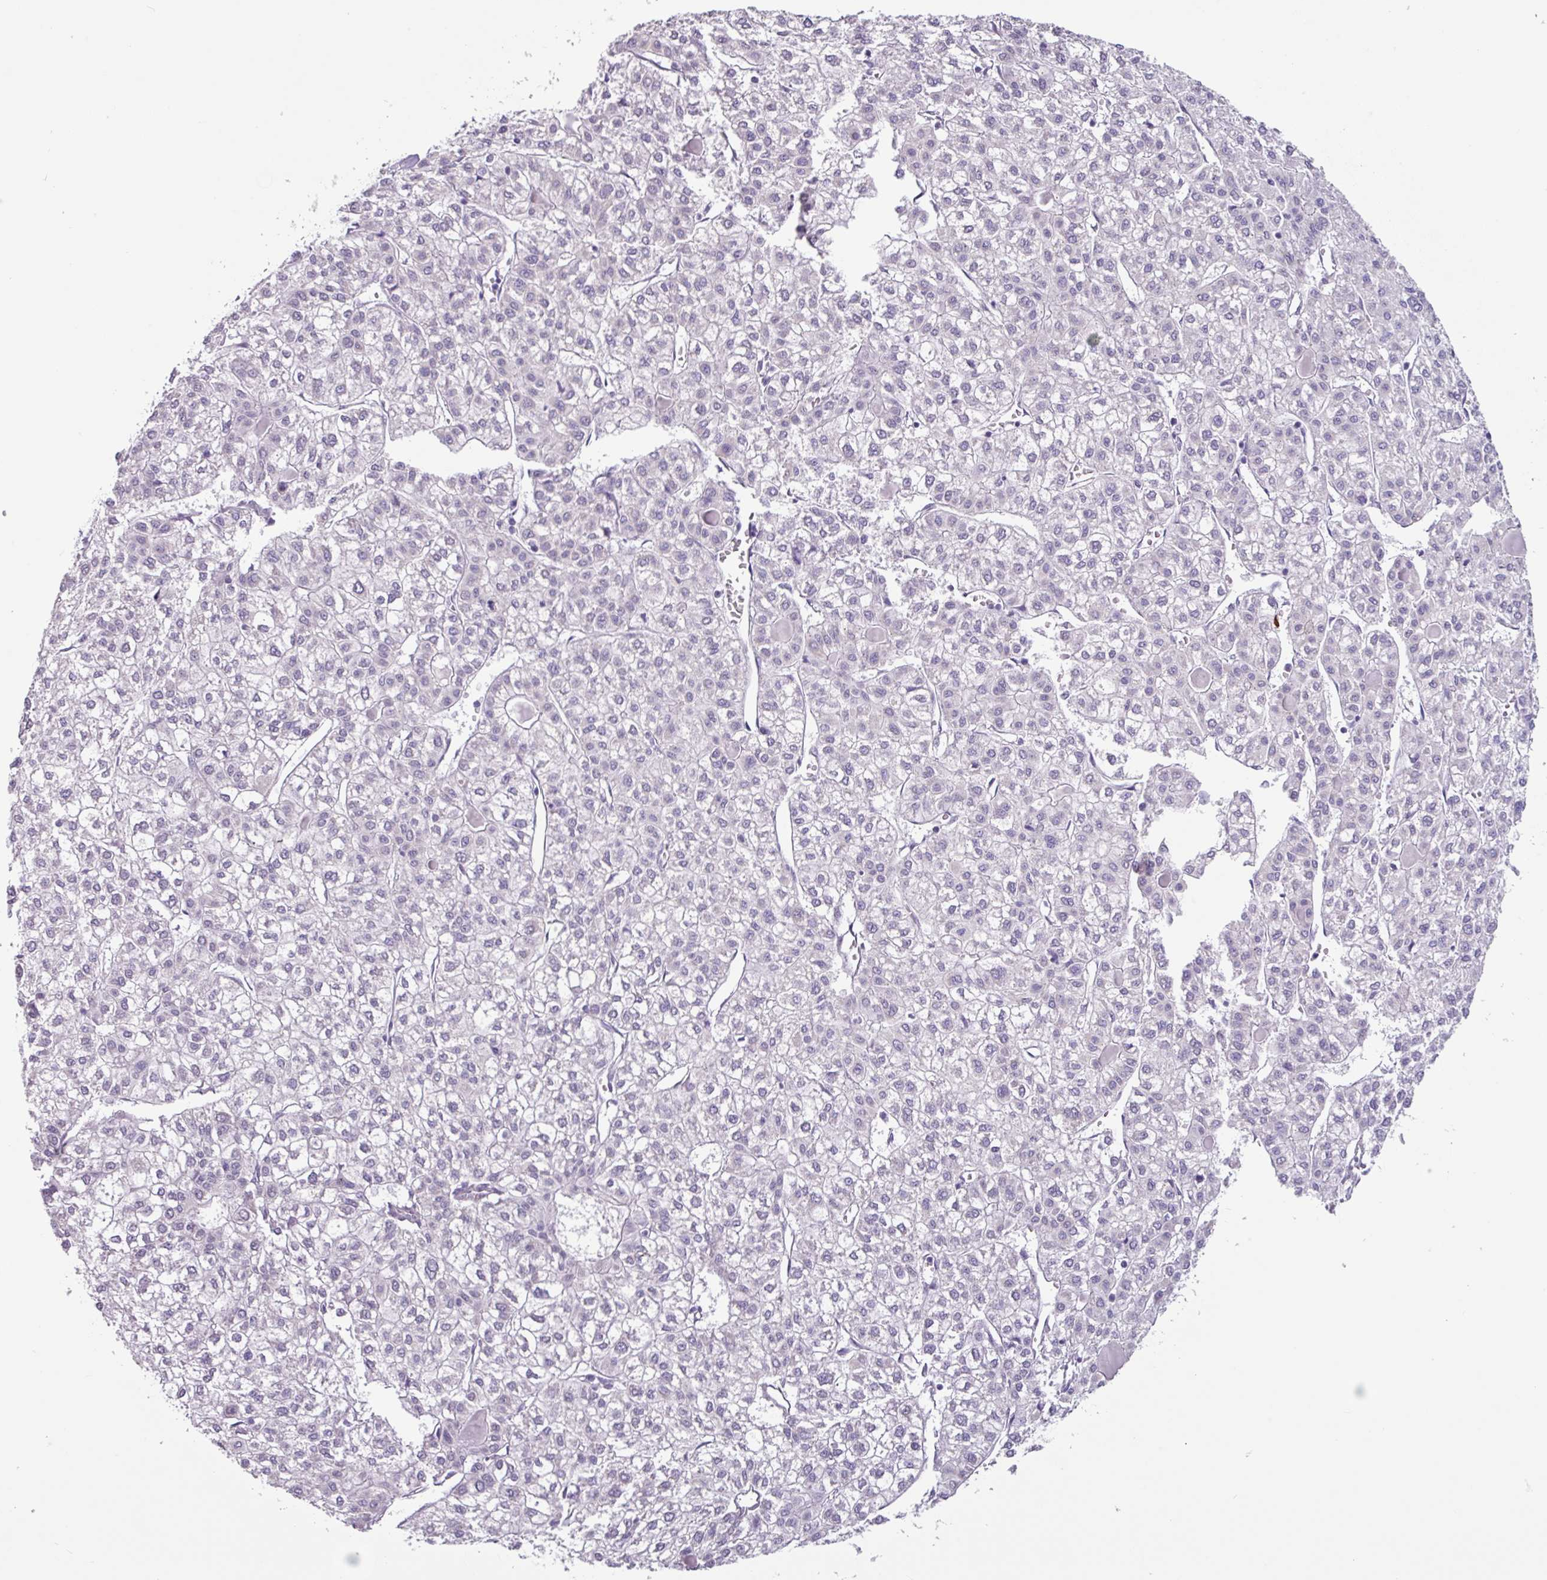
{"staining": {"intensity": "negative", "quantity": "none", "location": "none"}, "tissue": "liver cancer", "cell_type": "Tumor cells", "image_type": "cancer", "snomed": [{"axis": "morphology", "description": "Carcinoma, Hepatocellular, NOS"}, {"axis": "topography", "description": "Liver"}], "caption": "High power microscopy image of an immunohistochemistry histopathology image of liver cancer, revealing no significant expression in tumor cells. Brightfield microscopy of immunohistochemistry (IHC) stained with DAB (brown) and hematoxylin (blue), captured at high magnification.", "gene": "OTX1", "patient": {"sex": "female", "age": 43}}